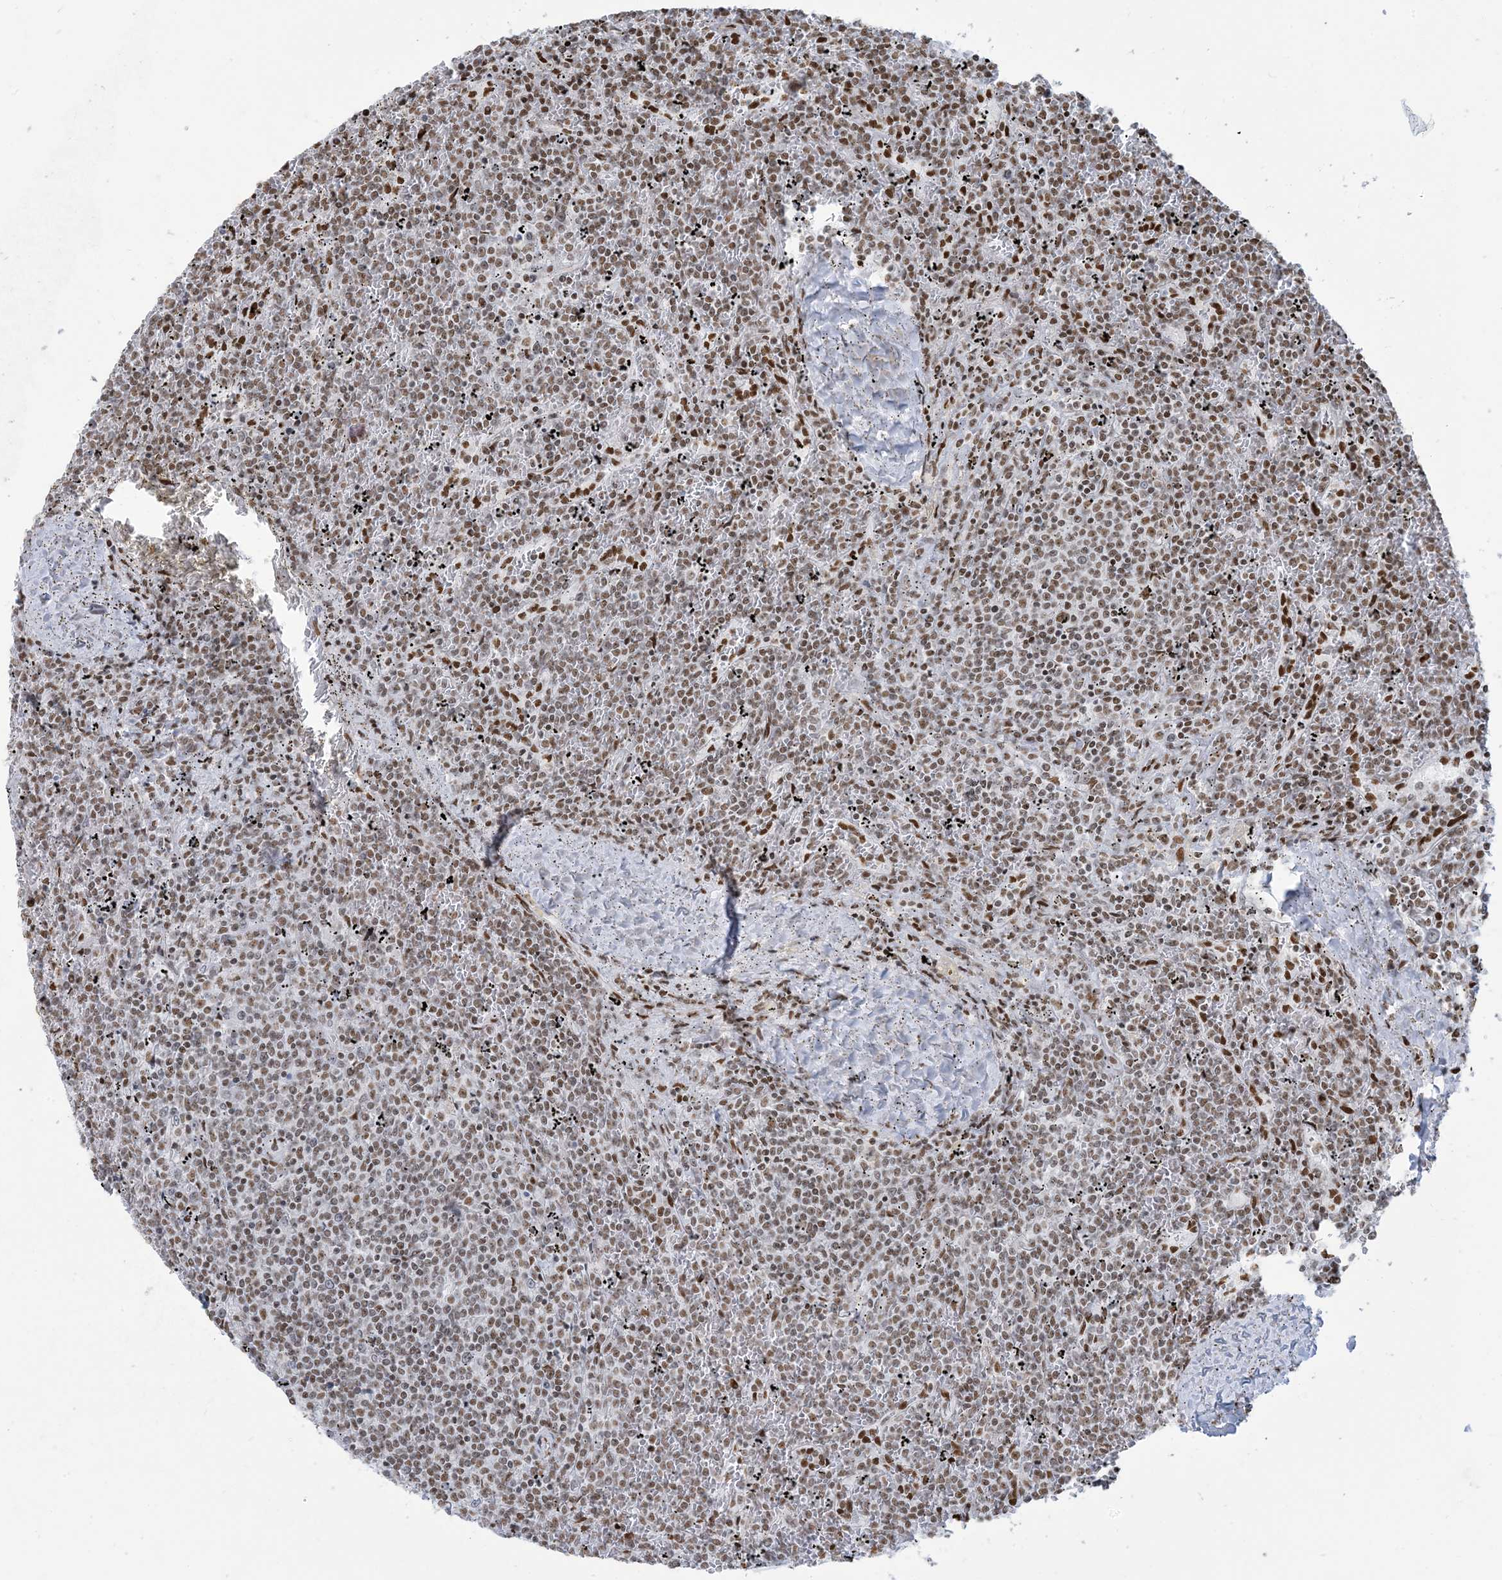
{"staining": {"intensity": "moderate", "quantity": ">75%", "location": "nuclear"}, "tissue": "lymphoma", "cell_type": "Tumor cells", "image_type": "cancer", "snomed": [{"axis": "morphology", "description": "Malignant lymphoma, non-Hodgkin's type, Low grade"}, {"axis": "topography", "description": "Spleen"}], "caption": "This histopathology image displays lymphoma stained with immunohistochemistry to label a protein in brown. The nuclear of tumor cells show moderate positivity for the protein. Nuclei are counter-stained blue.", "gene": "STAG1", "patient": {"sex": "female", "age": 19}}